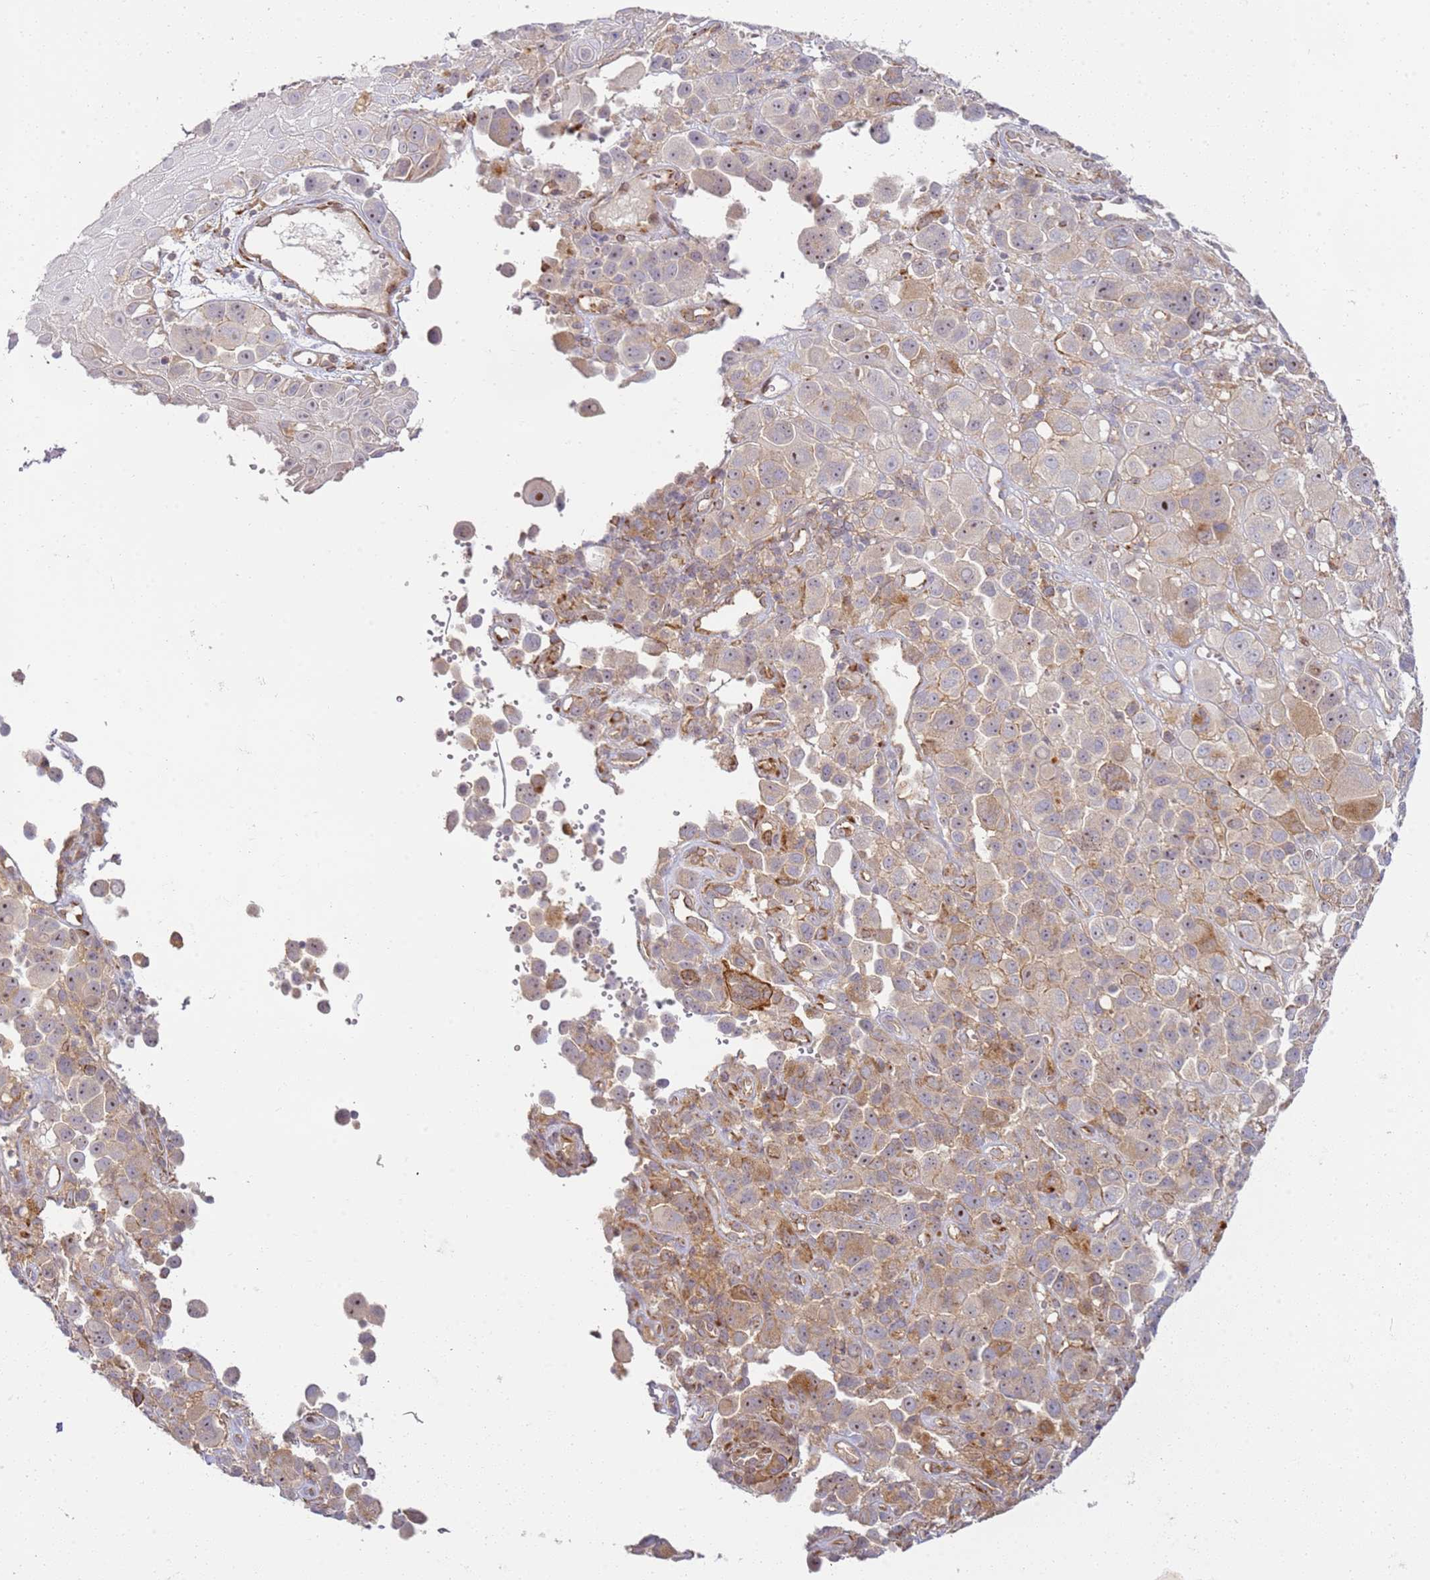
{"staining": {"intensity": "moderate", "quantity": "<25%", "location": "cytoplasmic/membranous,nuclear"}, "tissue": "melanoma", "cell_type": "Tumor cells", "image_type": "cancer", "snomed": [{"axis": "morphology", "description": "Malignant melanoma, NOS"}, {"axis": "topography", "description": "Skin of trunk"}], "caption": "Immunohistochemical staining of human malignant melanoma displays moderate cytoplasmic/membranous and nuclear protein expression in about <25% of tumor cells.", "gene": "GRAP", "patient": {"sex": "male", "age": 71}}